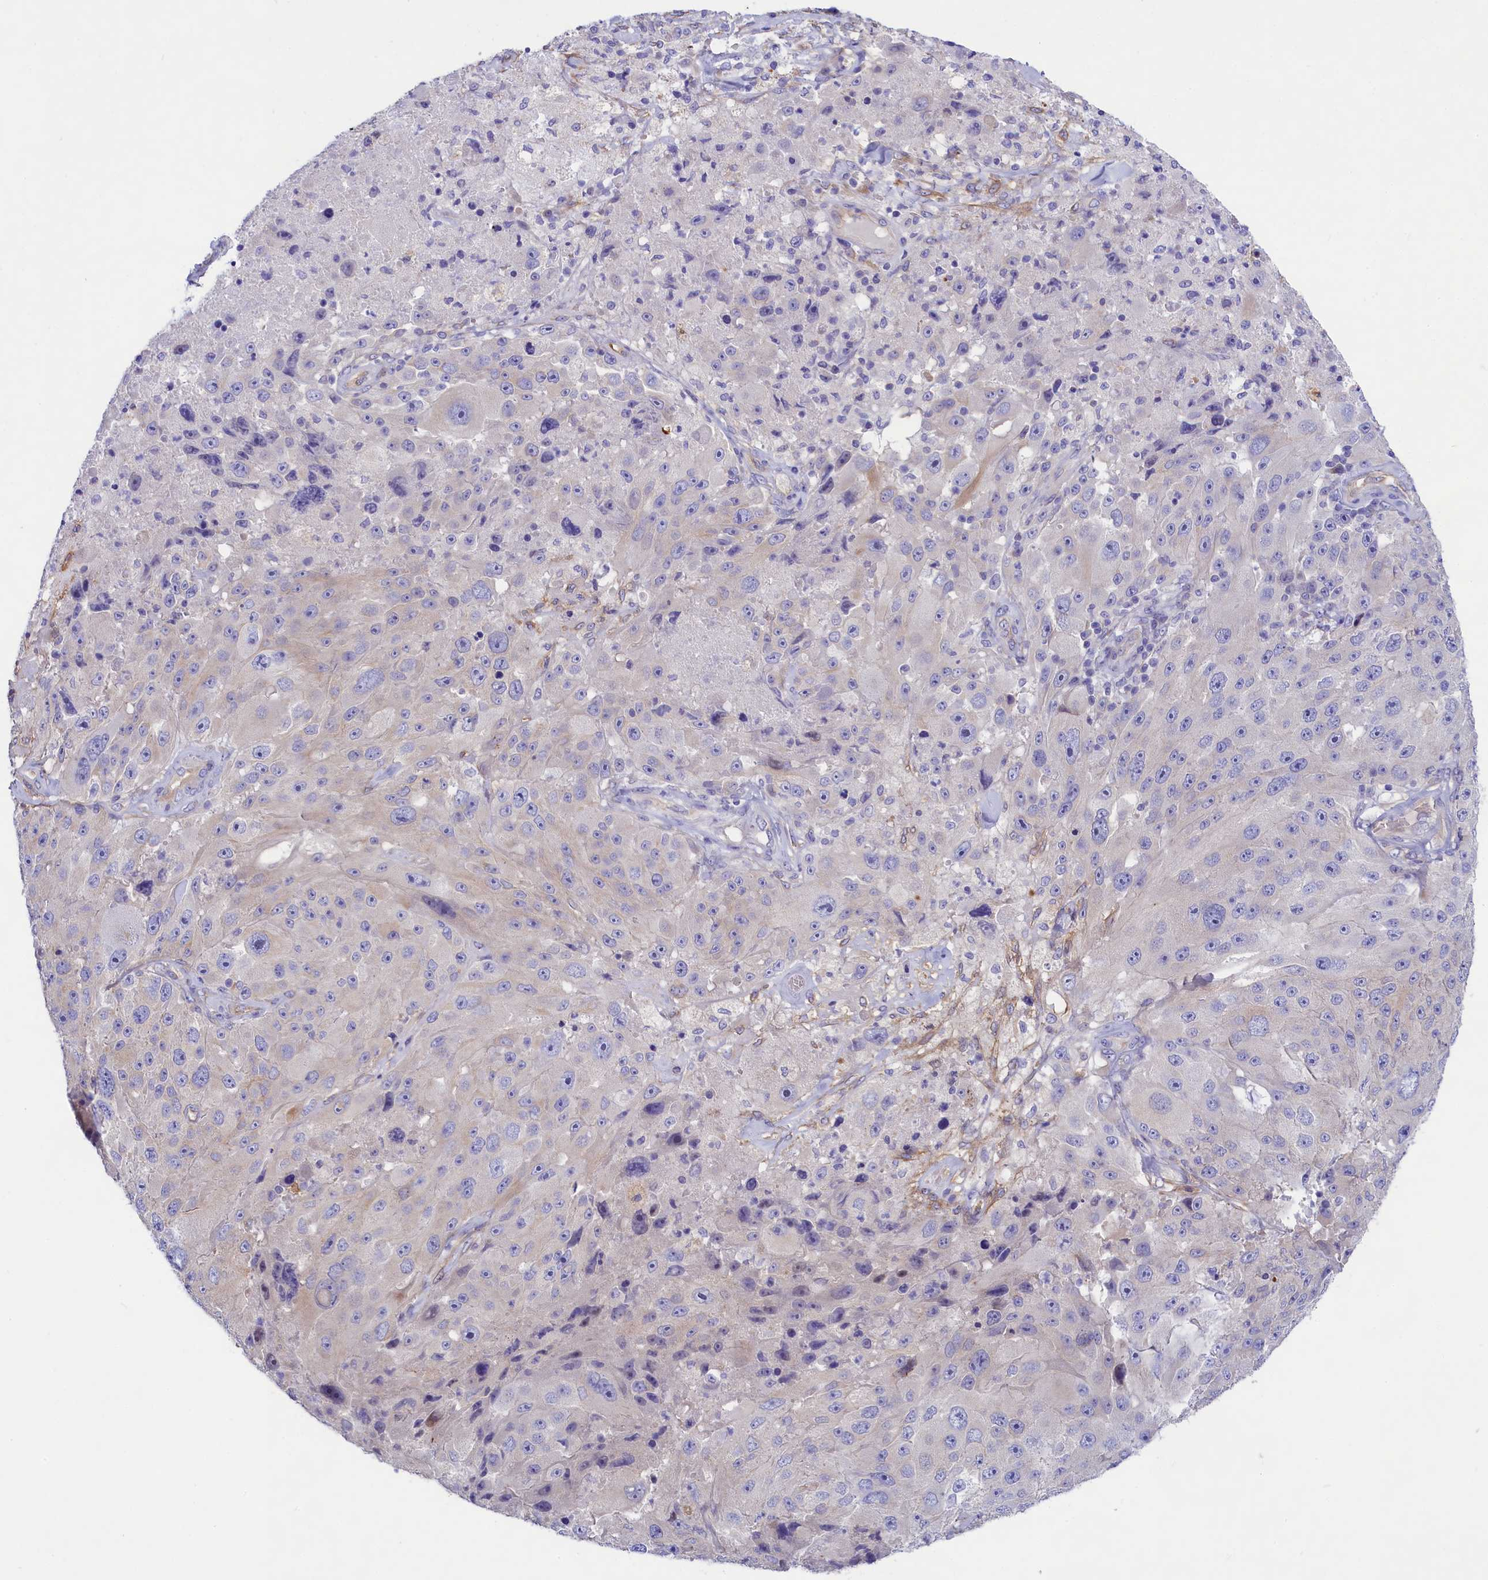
{"staining": {"intensity": "negative", "quantity": "none", "location": "none"}, "tissue": "melanoma", "cell_type": "Tumor cells", "image_type": "cancer", "snomed": [{"axis": "morphology", "description": "Malignant melanoma, Metastatic site"}, {"axis": "topography", "description": "Lymph node"}], "caption": "DAB (3,3'-diaminobenzidine) immunohistochemical staining of malignant melanoma (metastatic site) shows no significant positivity in tumor cells.", "gene": "PPP1R13L", "patient": {"sex": "male", "age": 62}}